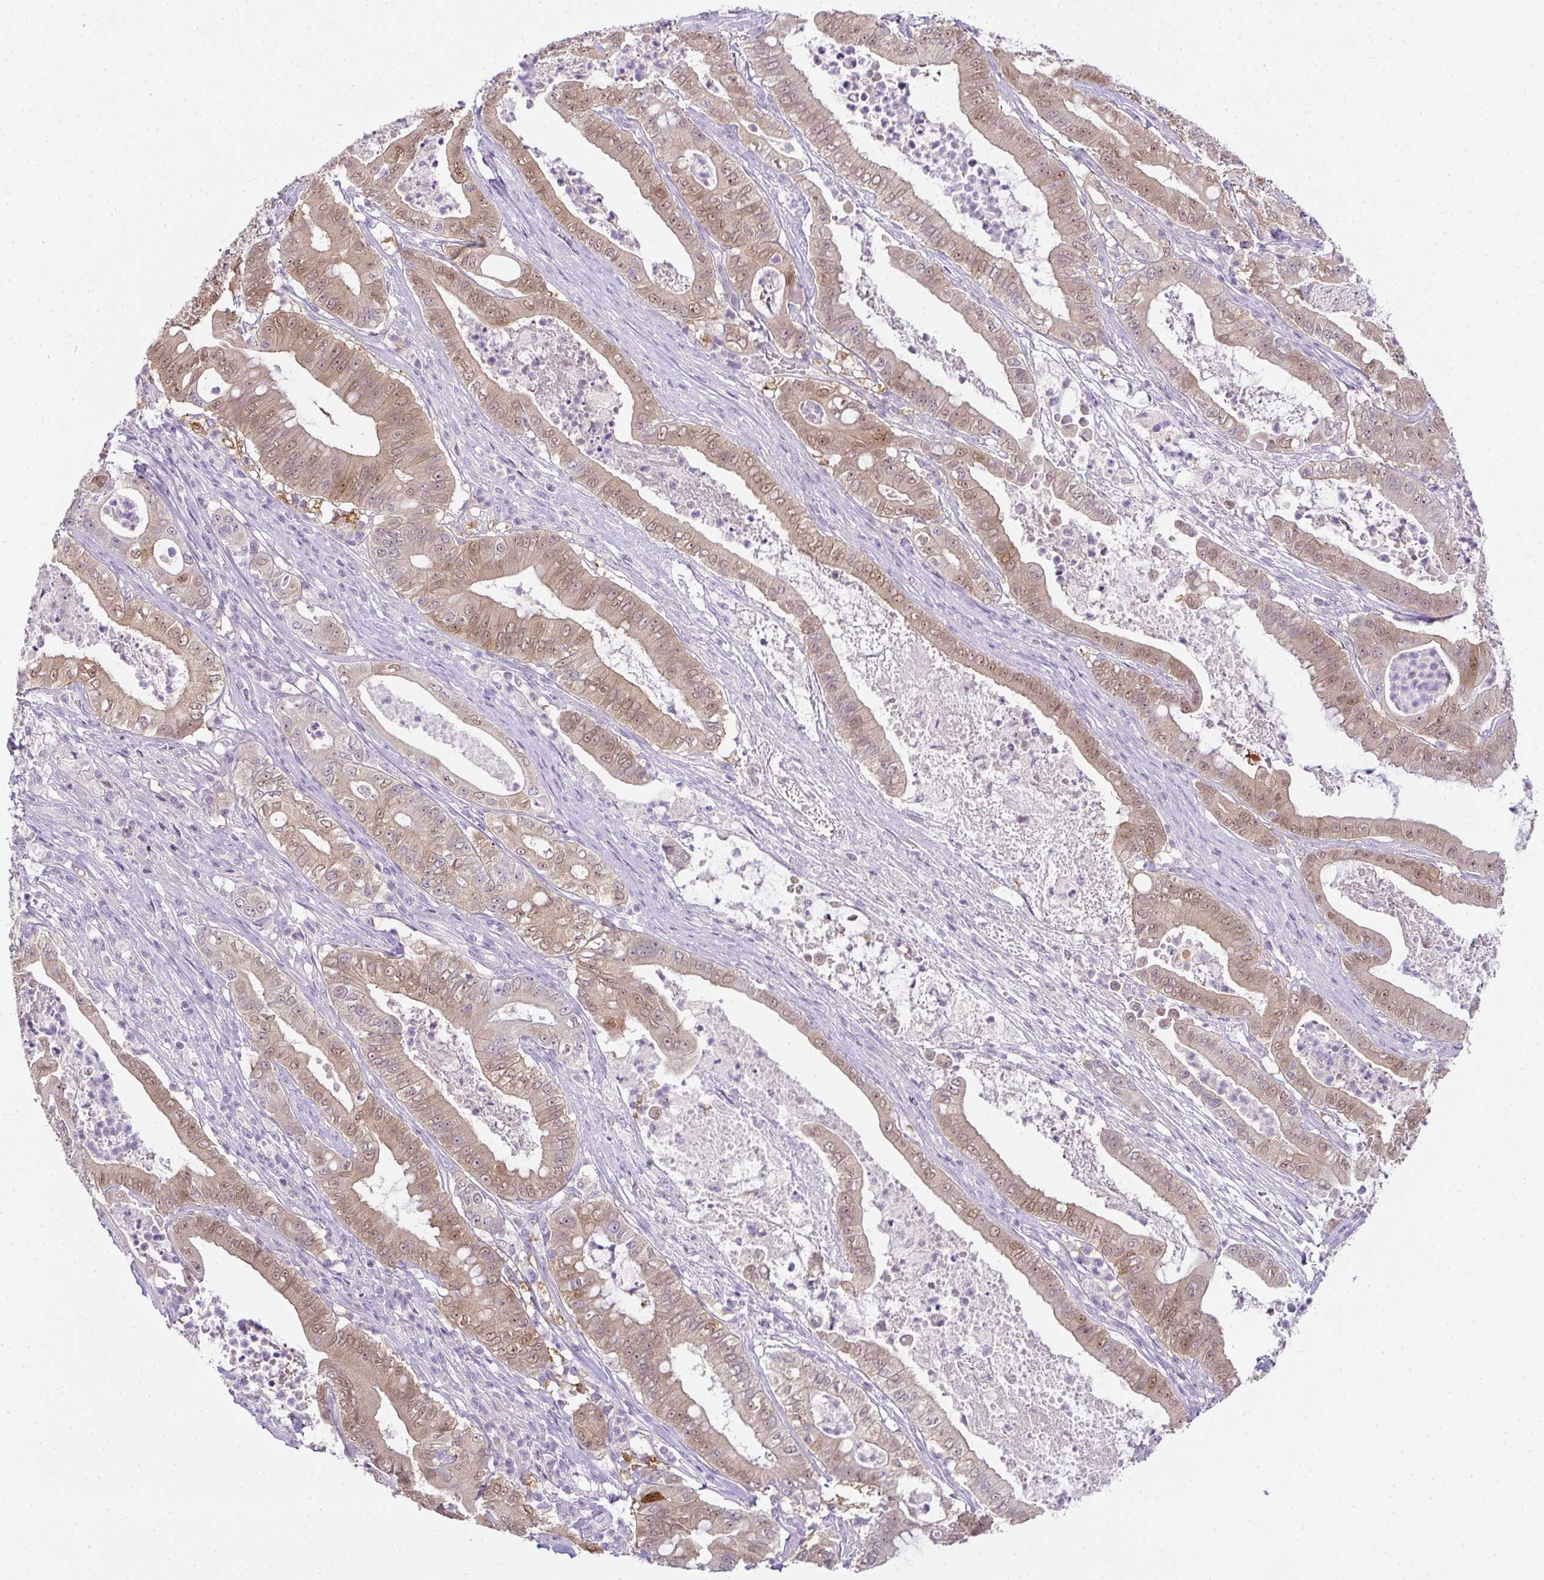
{"staining": {"intensity": "moderate", "quantity": "25%-75%", "location": "cytoplasmic/membranous,nuclear"}, "tissue": "pancreatic cancer", "cell_type": "Tumor cells", "image_type": "cancer", "snomed": [{"axis": "morphology", "description": "Adenocarcinoma, NOS"}, {"axis": "topography", "description": "Pancreas"}], "caption": "Pancreatic adenocarcinoma stained with DAB immunohistochemistry (IHC) demonstrates medium levels of moderate cytoplasmic/membranous and nuclear positivity in about 25%-75% of tumor cells. Using DAB (brown) and hematoxylin (blue) stains, captured at high magnification using brightfield microscopy.", "gene": "CMPK1", "patient": {"sex": "male", "age": 71}}